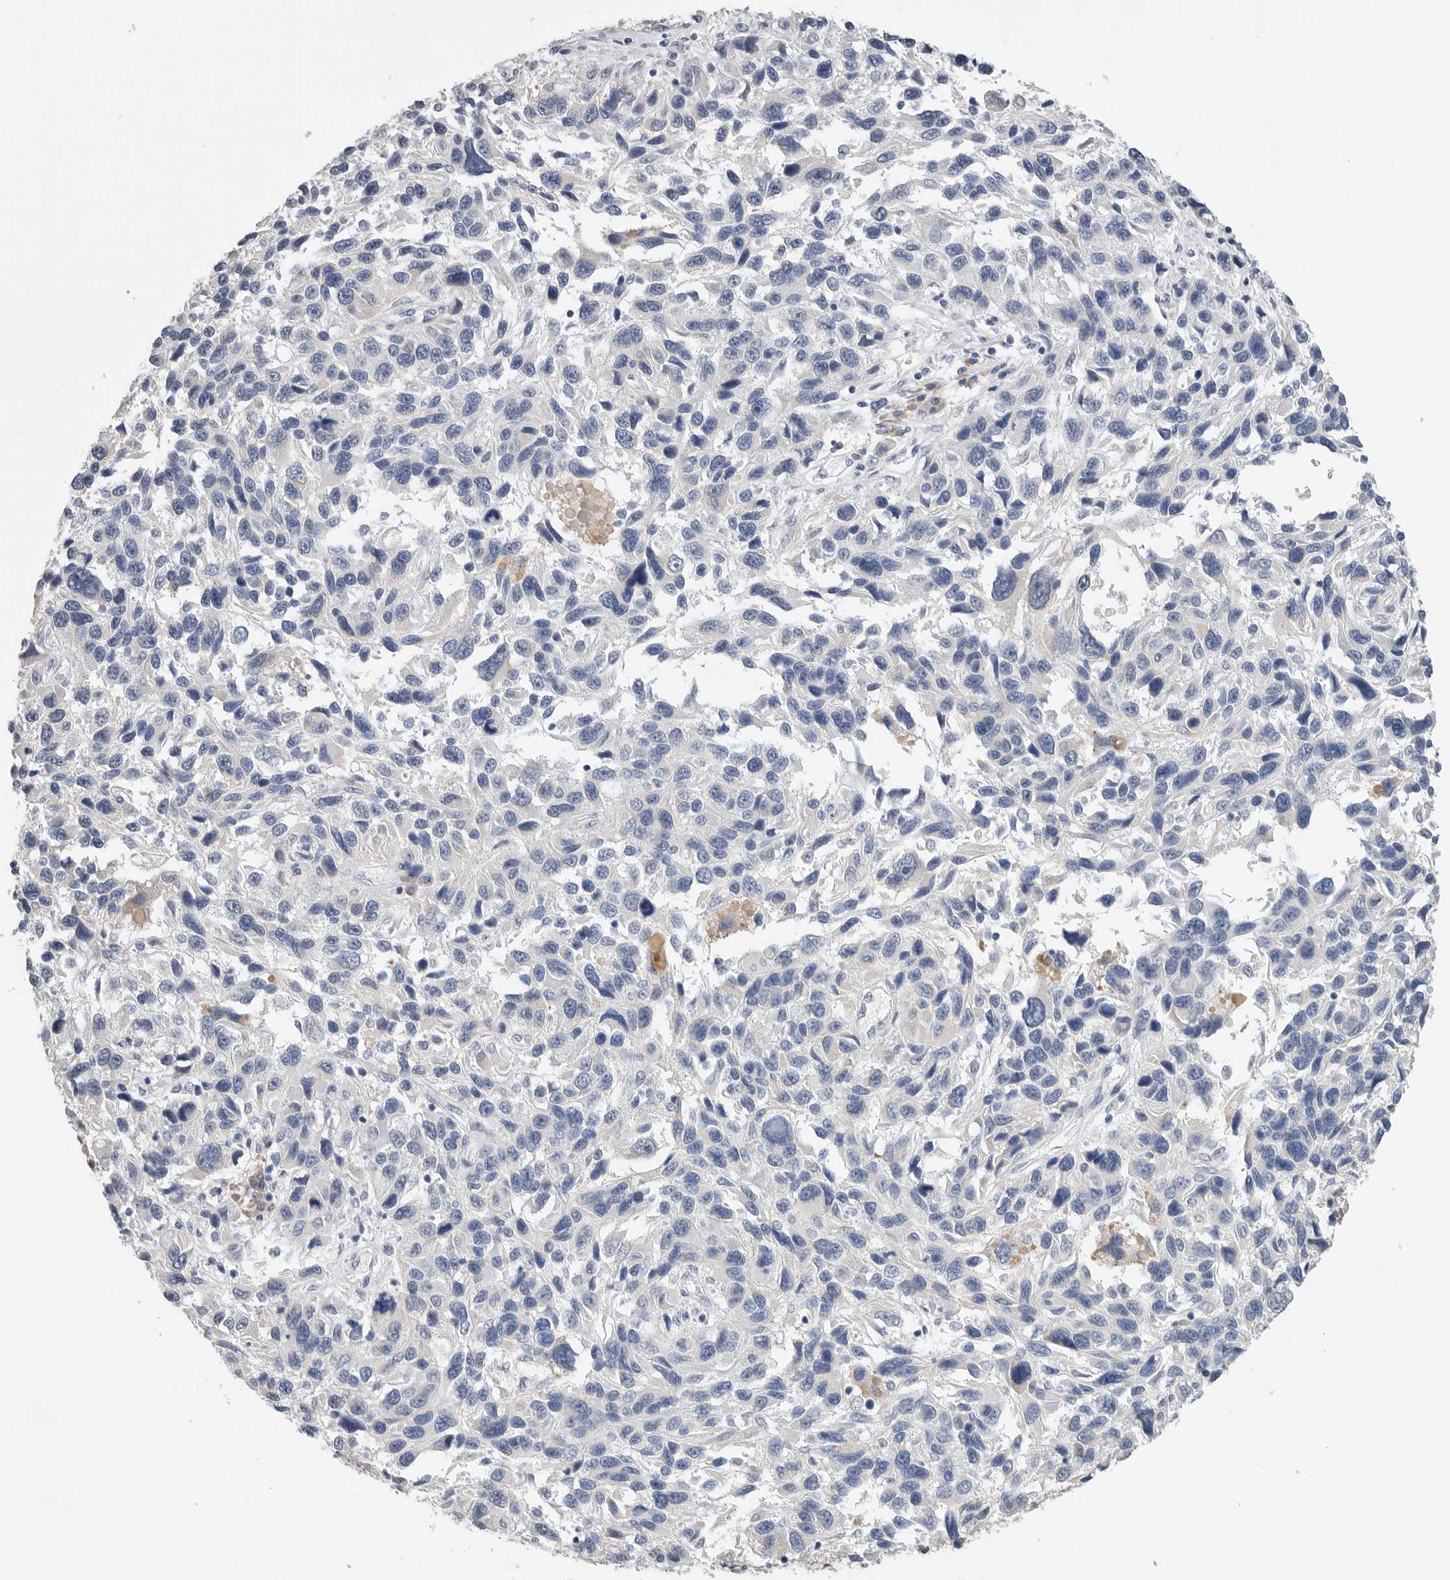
{"staining": {"intensity": "negative", "quantity": "none", "location": "none"}, "tissue": "melanoma", "cell_type": "Tumor cells", "image_type": "cancer", "snomed": [{"axis": "morphology", "description": "Malignant melanoma, NOS"}, {"axis": "topography", "description": "Skin"}], "caption": "A histopathology image of malignant melanoma stained for a protein shows no brown staining in tumor cells.", "gene": "FABP6", "patient": {"sex": "male", "age": 53}}